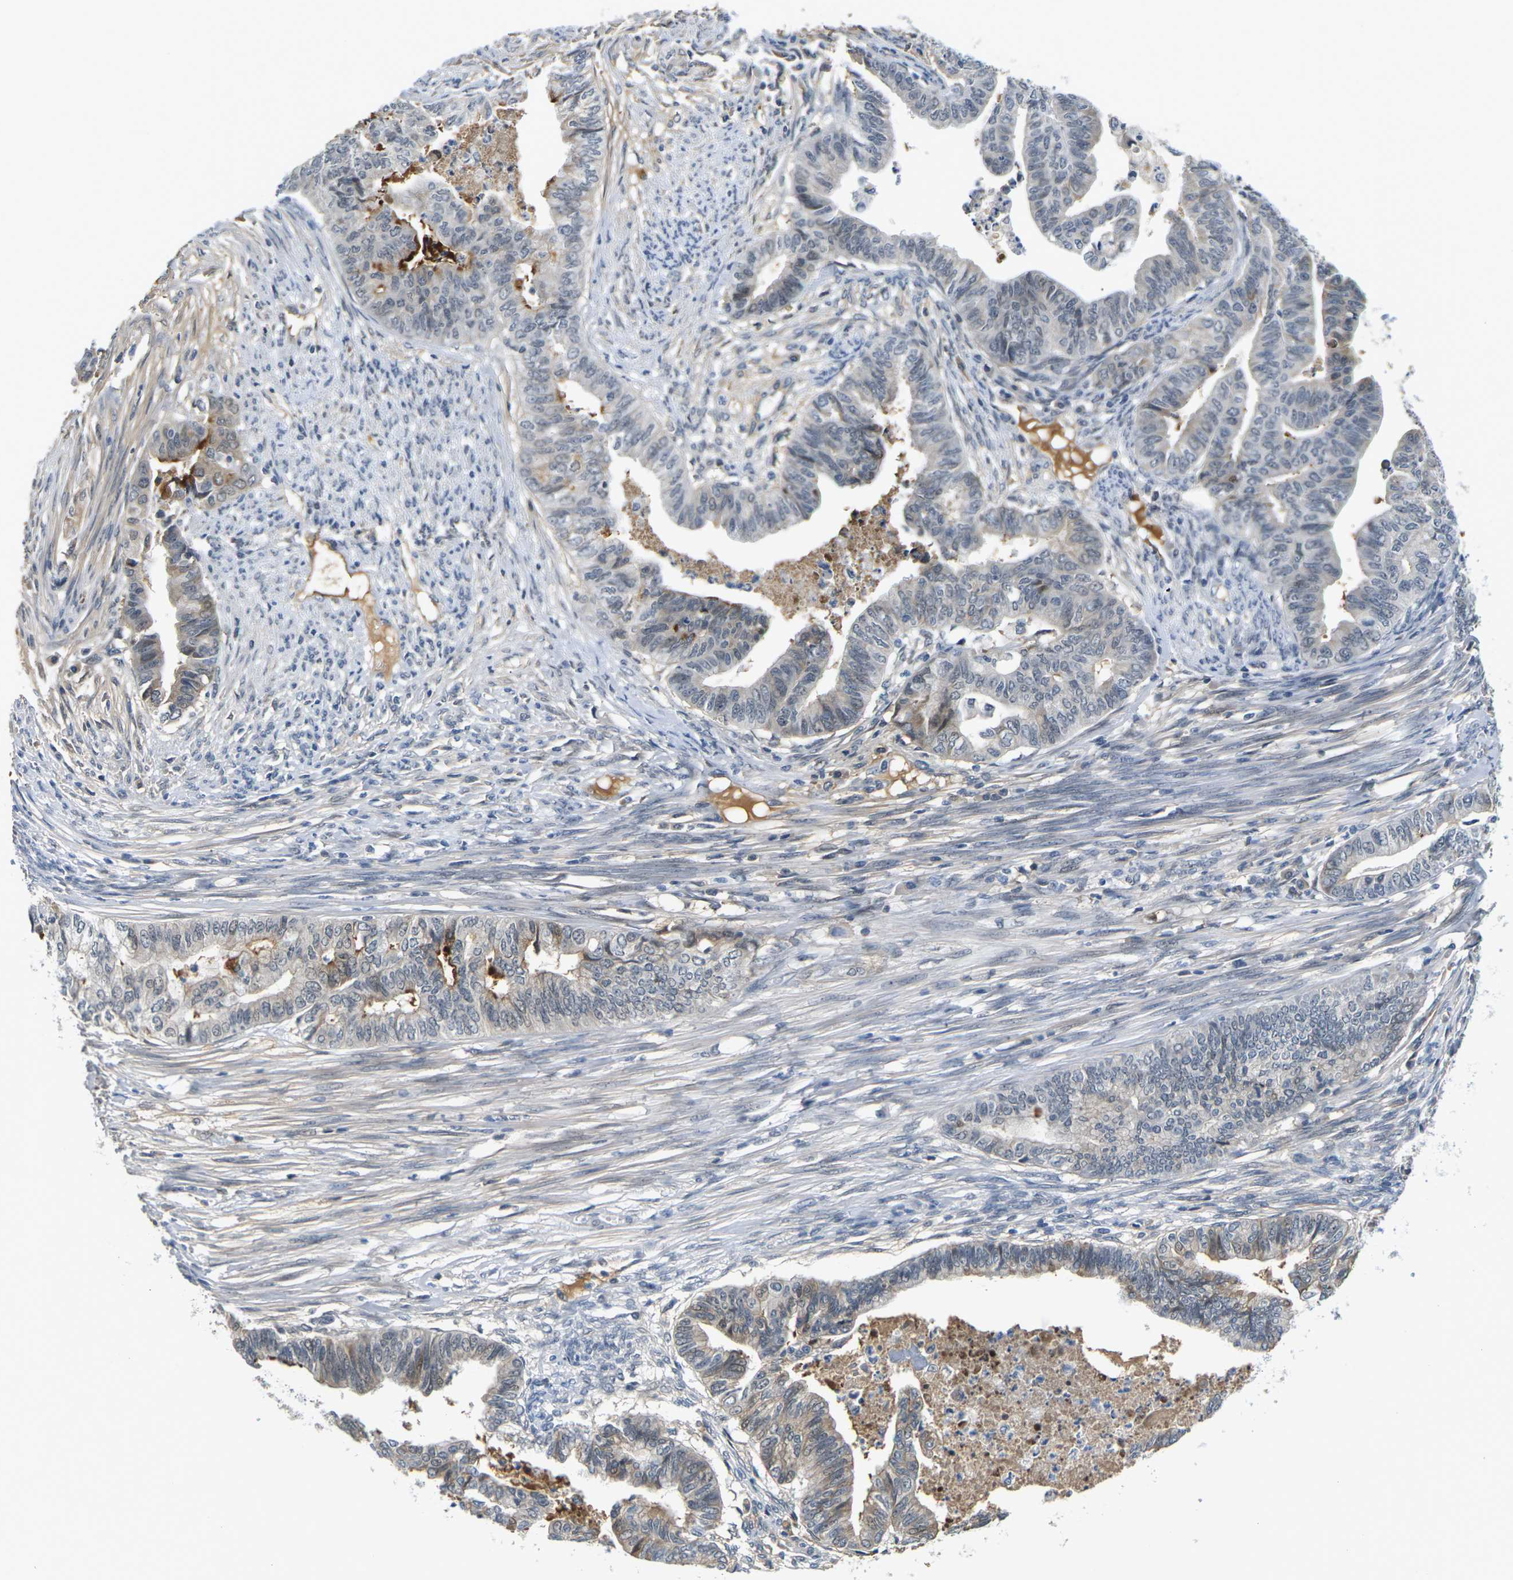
{"staining": {"intensity": "moderate", "quantity": "<25%", "location": "cytoplasmic/membranous"}, "tissue": "endometrial cancer", "cell_type": "Tumor cells", "image_type": "cancer", "snomed": [{"axis": "morphology", "description": "Adenocarcinoma, NOS"}, {"axis": "topography", "description": "Endometrium"}], "caption": "DAB immunohistochemical staining of adenocarcinoma (endometrial) demonstrates moderate cytoplasmic/membranous protein positivity in about <25% of tumor cells. (Brightfield microscopy of DAB IHC at high magnification).", "gene": "PKP2", "patient": {"sex": "female", "age": 79}}